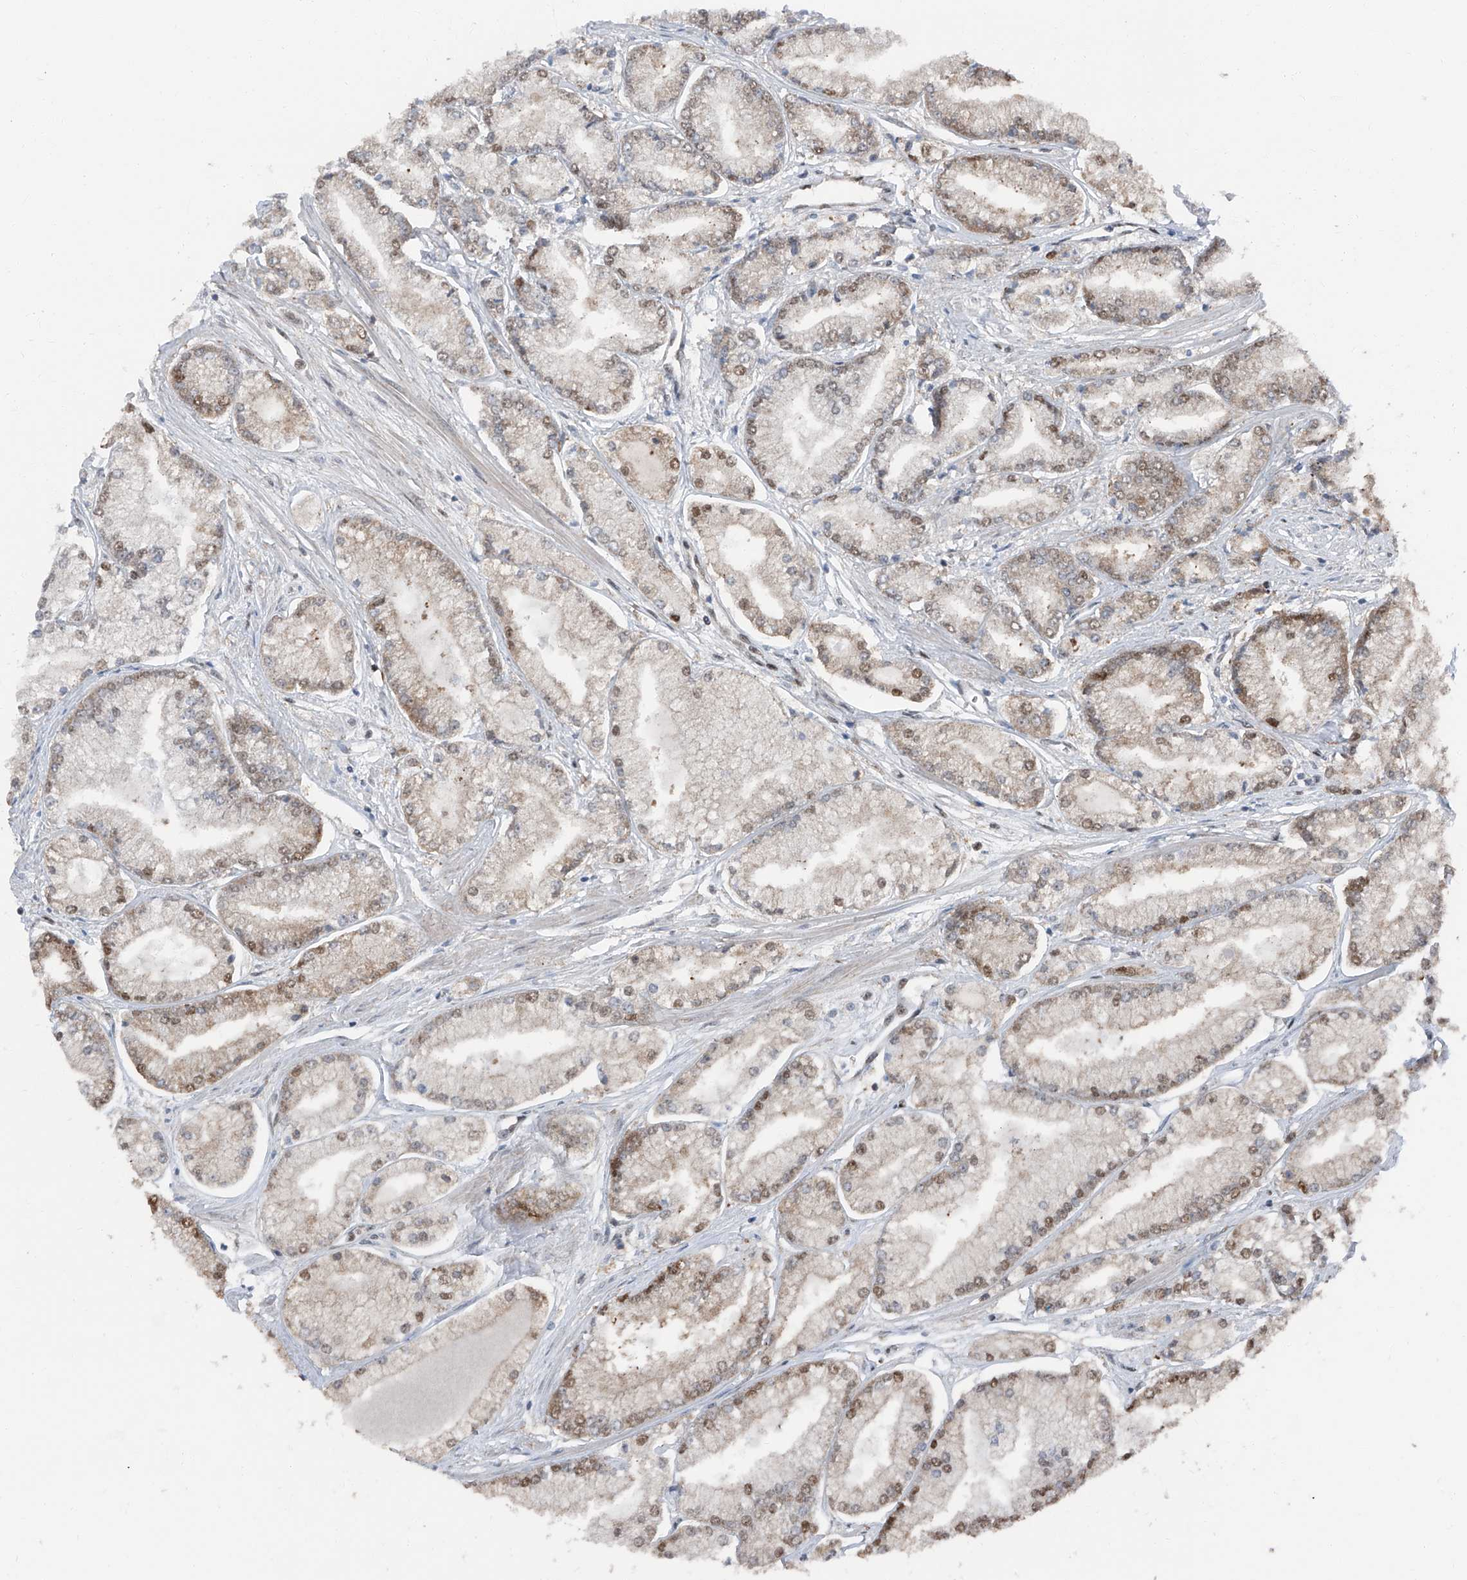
{"staining": {"intensity": "weak", "quantity": "25%-75%", "location": "nuclear"}, "tissue": "prostate cancer", "cell_type": "Tumor cells", "image_type": "cancer", "snomed": [{"axis": "morphology", "description": "Adenocarcinoma, Low grade"}, {"axis": "topography", "description": "Prostate"}], "caption": "Immunohistochemical staining of human prostate adenocarcinoma (low-grade) displays low levels of weak nuclear positivity in about 25%-75% of tumor cells. (brown staining indicates protein expression, while blue staining denotes nuclei).", "gene": "FKBP5", "patient": {"sex": "male", "age": 52}}